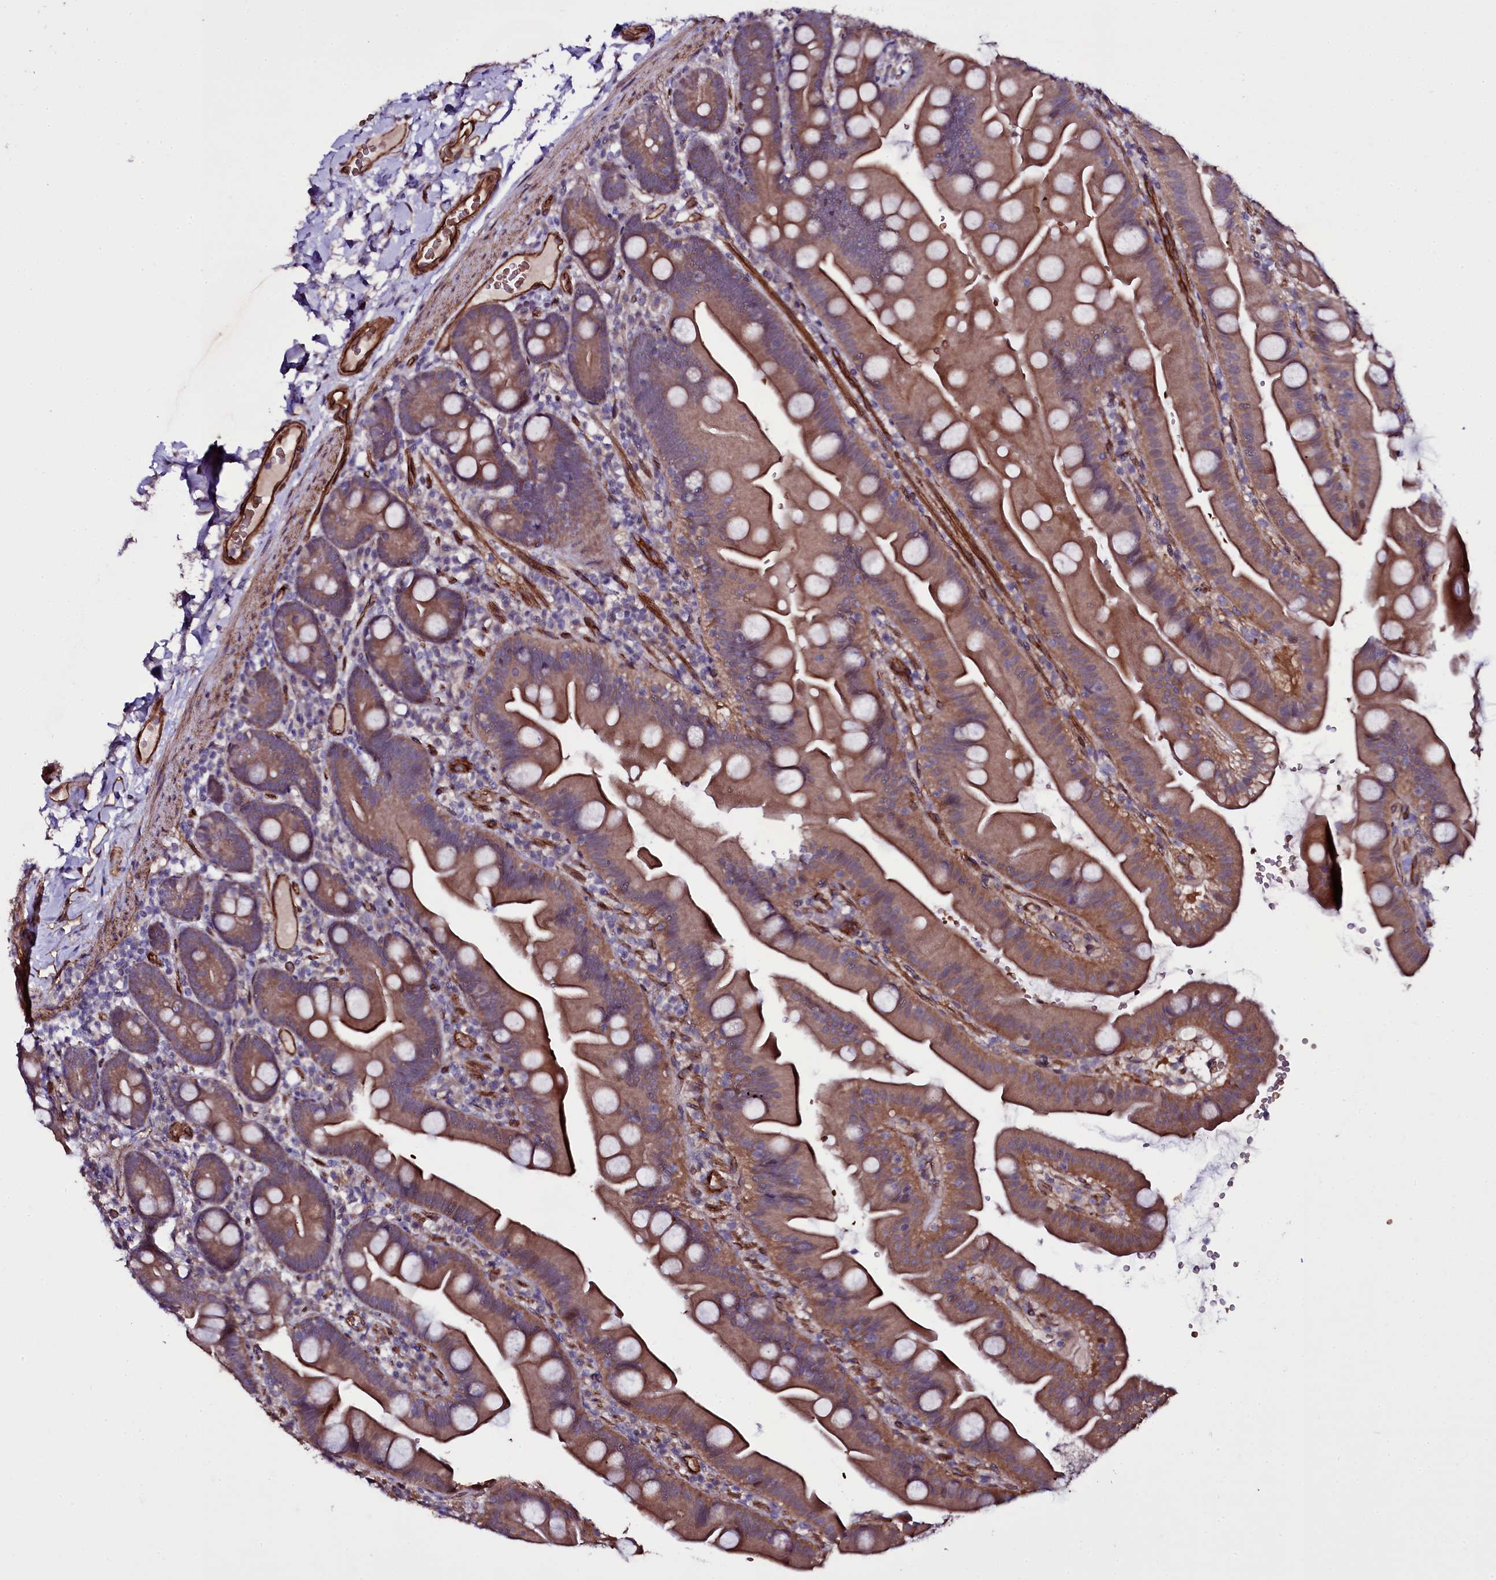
{"staining": {"intensity": "moderate", "quantity": ">75%", "location": "cytoplasmic/membranous"}, "tissue": "small intestine", "cell_type": "Glandular cells", "image_type": "normal", "snomed": [{"axis": "morphology", "description": "Normal tissue, NOS"}, {"axis": "topography", "description": "Small intestine"}], "caption": "A micrograph of small intestine stained for a protein shows moderate cytoplasmic/membranous brown staining in glandular cells.", "gene": "MEX3C", "patient": {"sex": "female", "age": 68}}